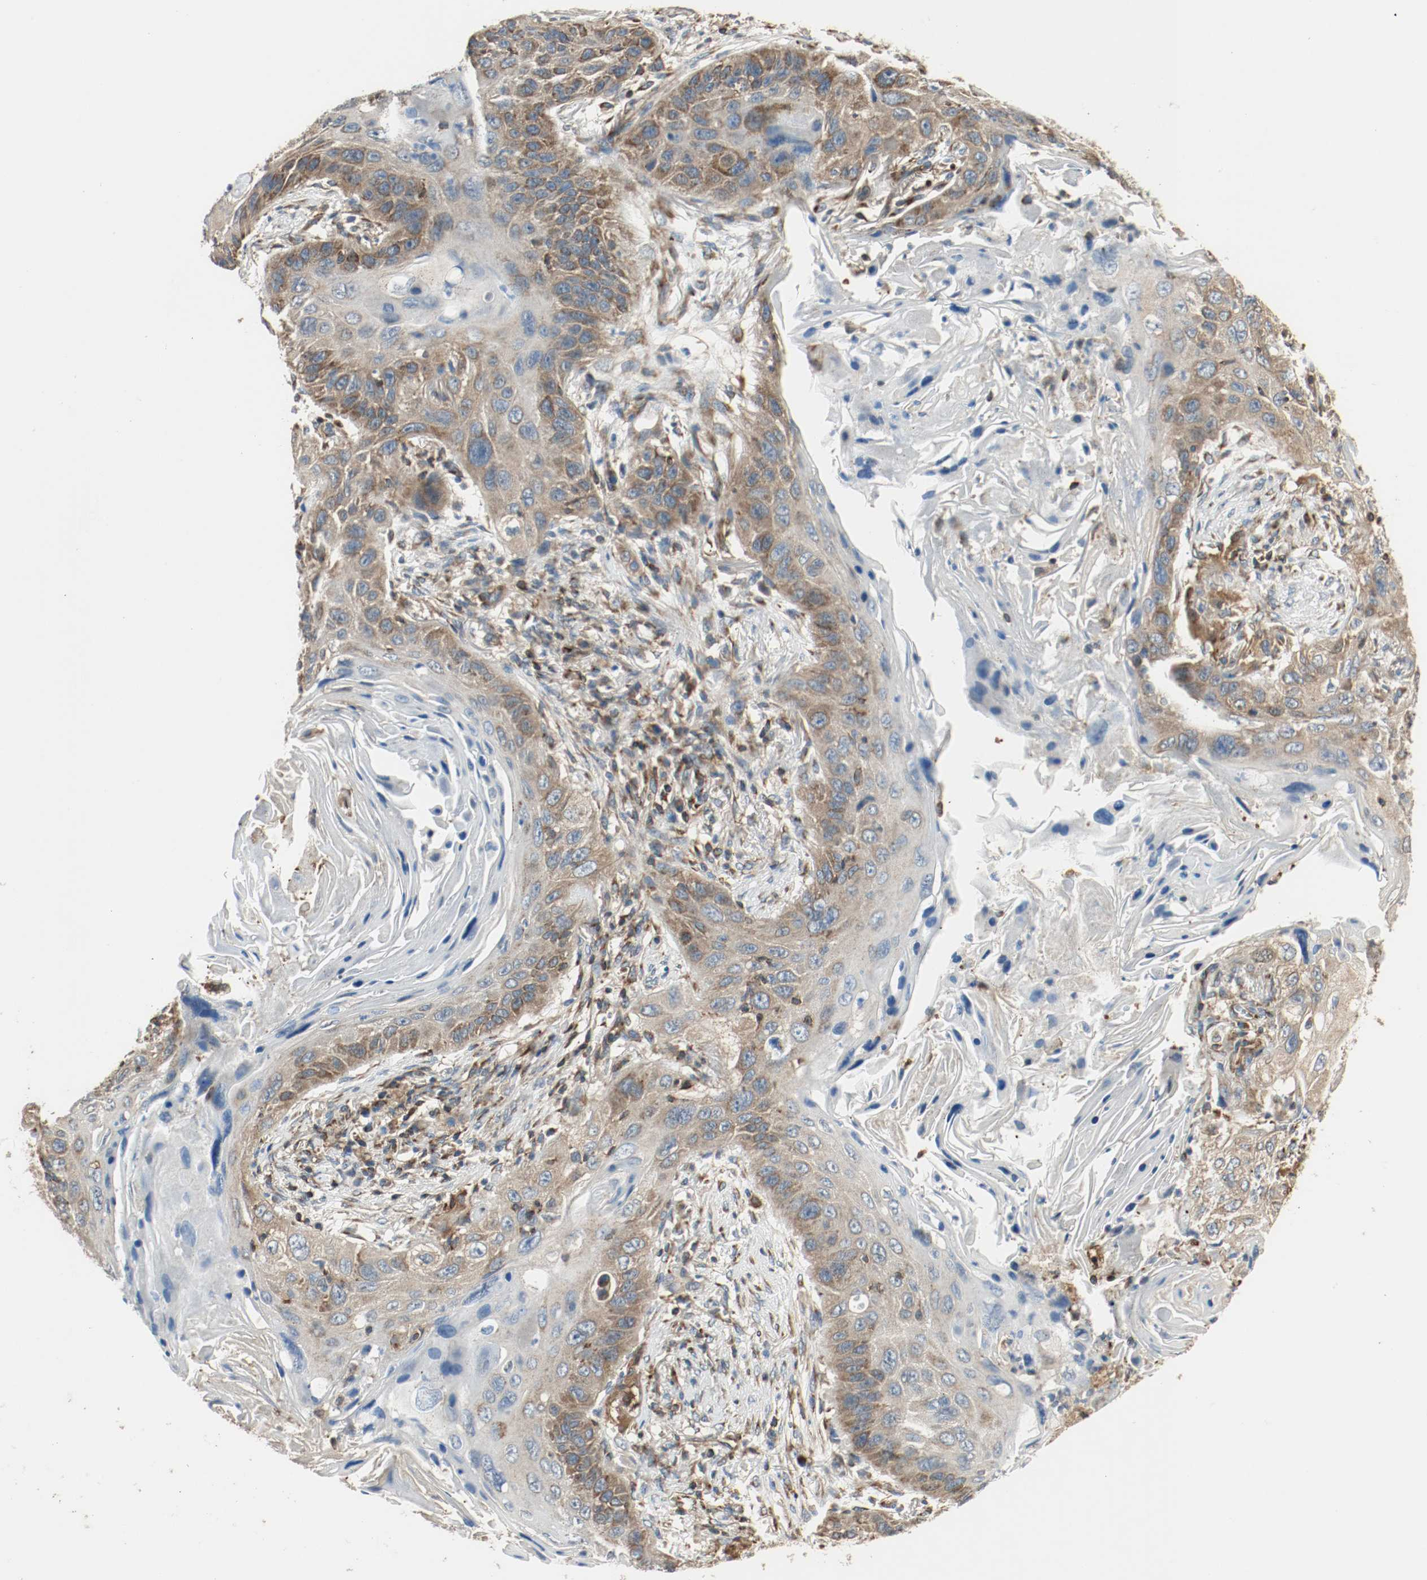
{"staining": {"intensity": "strong", "quantity": ">75%", "location": "cytoplasmic/membranous"}, "tissue": "lung cancer", "cell_type": "Tumor cells", "image_type": "cancer", "snomed": [{"axis": "morphology", "description": "Squamous cell carcinoma, NOS"}, {"axis": "topography", "description": "Lung"}], "caption": "Strong cytoplasmic/membranous expression is present in approximately >75% of tumor cells in lung cancer (squamous cell carcinoma).", "gene": "PLCG1", "patient": {"sex": "female", "age": 67}}